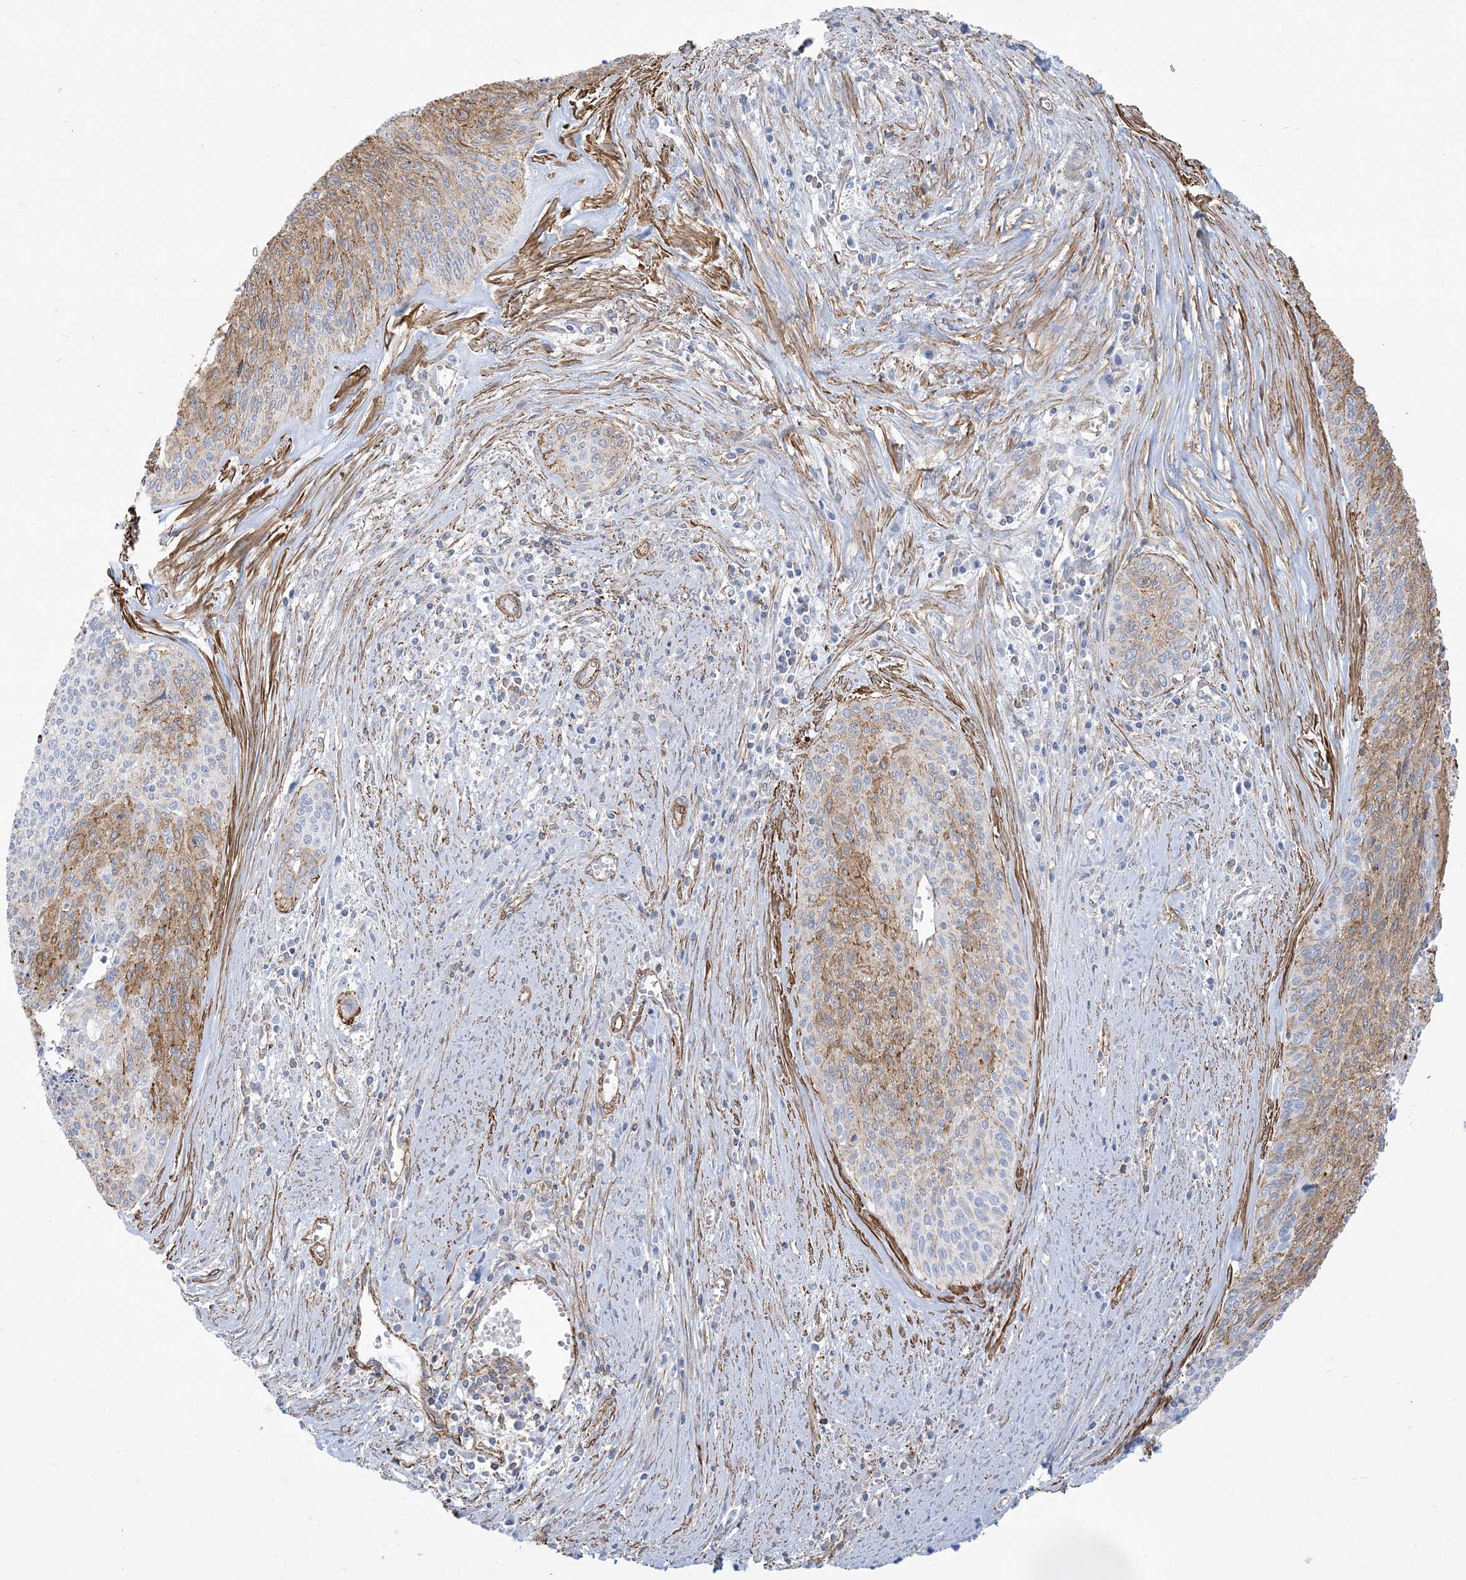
{"staining": {"intensity": "moderate", "quantity": "25%-75%", "location": "cytoplasmic/membranous"}, "tissue": "cervical cancer", "cell_type": "Tumor cells", "image_type": "cancer", "snomed": [{"axis": "morphology", "description": "Squamous cell carcinoma, NOS"}, {"axis": "topography", "description": "Cervix"}], "caption": "High-magnification brightfield microscopy of cervical cancer stained with DAB (brown) and counterstained with hematoxylin (blue). tumor cells exhibit moderate cytoplasmic/membranous expression is seen in approximately25%-75% of cells.", "gene": "B3GNT7", "patient": {"sex": "female", "age": 55}}